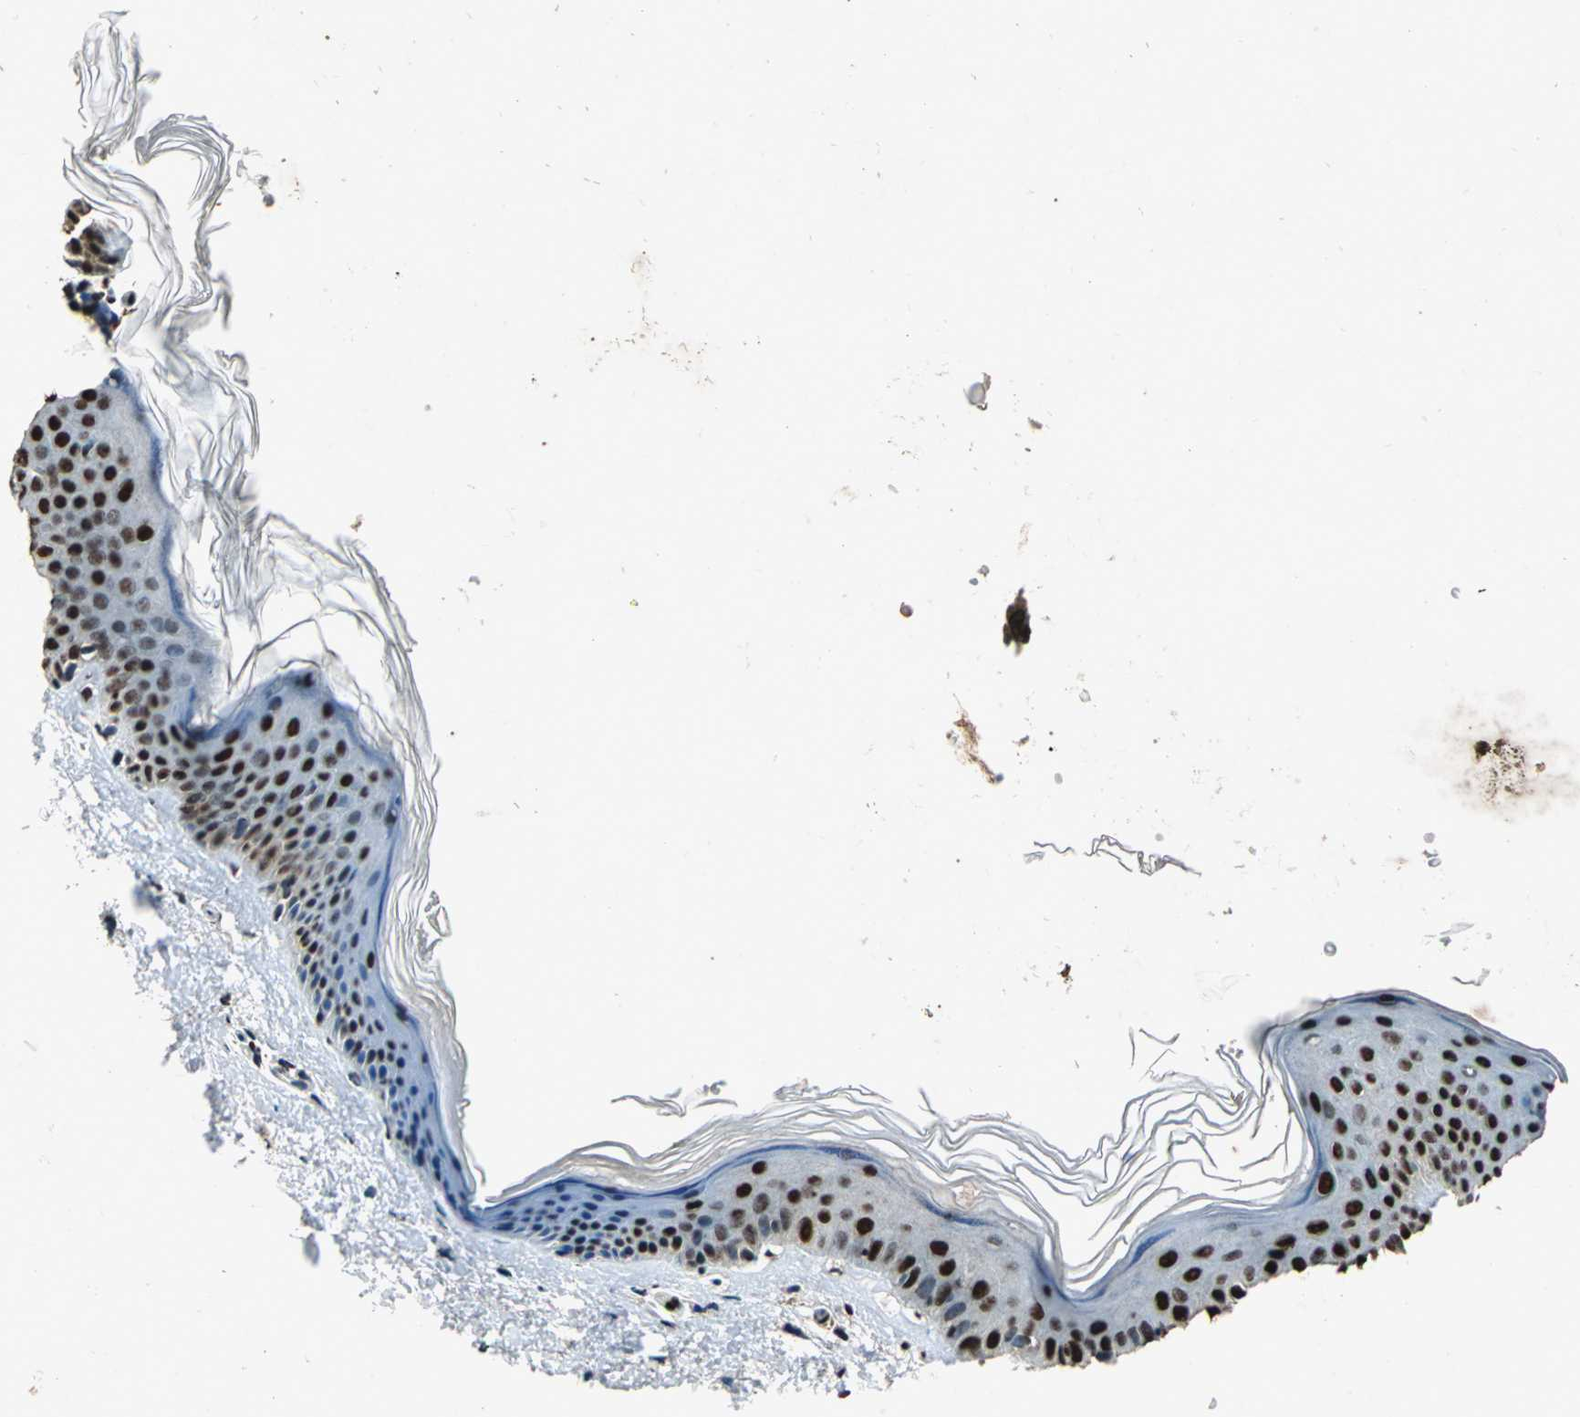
{"staining": {"intensity": "moderate", "quantity": ">75%", "location": "nuclear"}, "tissue": "skin", "cell_type": "Fibroblasts", "image_type": "normal", "snomed": [{"axis": "morphology", "description": "Normal tissue, NOS"}, {"axis": "topography", "description": "Skin"}], "caption": "IHC (DAB) staining of normal skin demonstrates moderate nuclear protein staining in approximately >75% of fibroblasts.", "gene": "MTA2", "patient": {"sex": "female", "age": 56}}